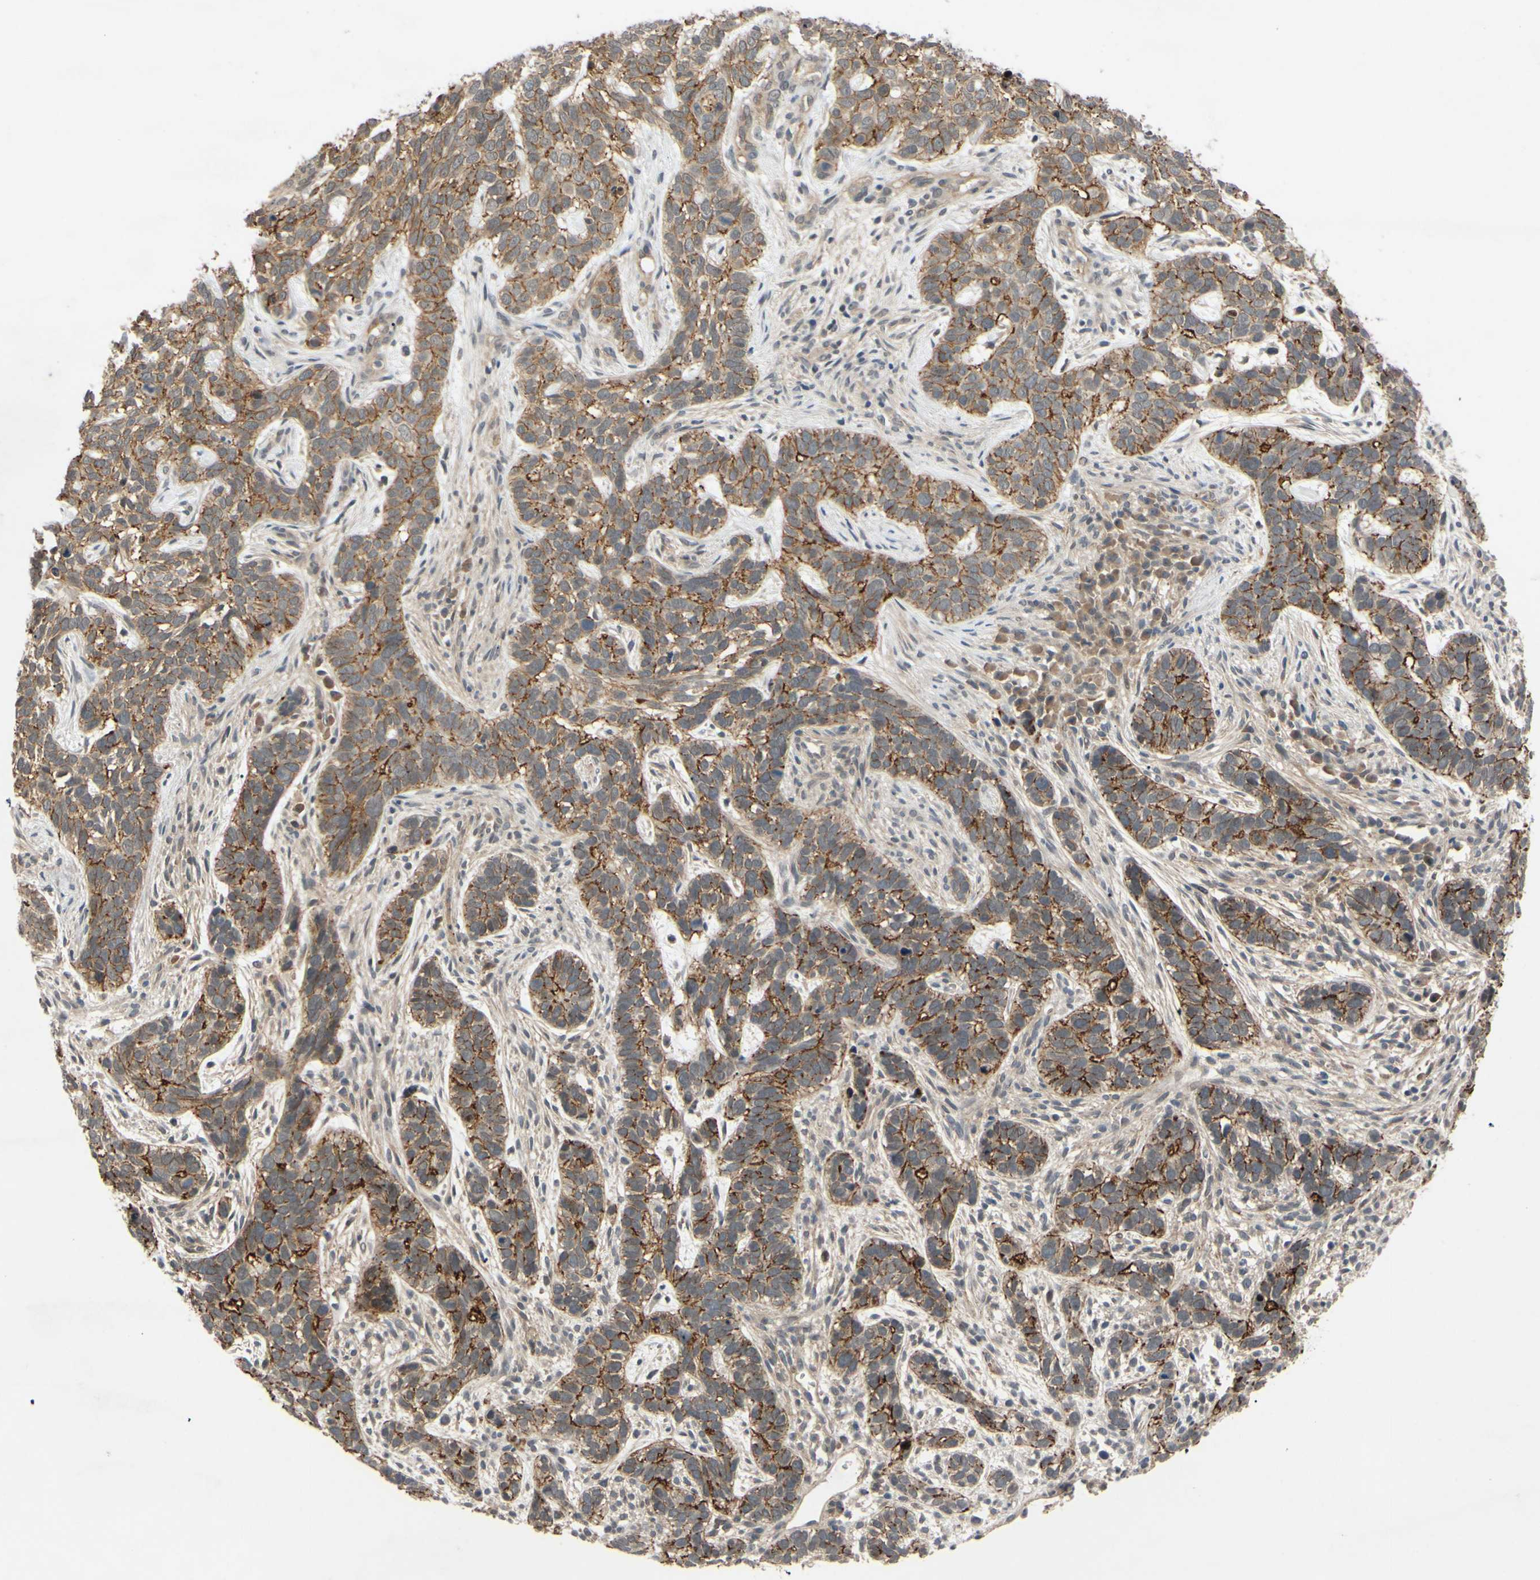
{"staining": {"intensity": "strong", "quantity": ">75%", "location": "cytoplasmic/membranous"}, "tissue": "skin cancer", "cell_type": "Tumor cells", "image_type": "cancer", "snomed": [{"axis": "morphology", "description": "Basal cell carcinoma"}, {"axis": "topography", "description": "Skin"}], "caption": "Immunohistochemical staining of skin cancer exhibits high levels of strong cytoplasmic/membranous protein staining in approximately >75% of tumor cells.", "gene": "ALK", "patient": {"sex": "male", "age": 87}}